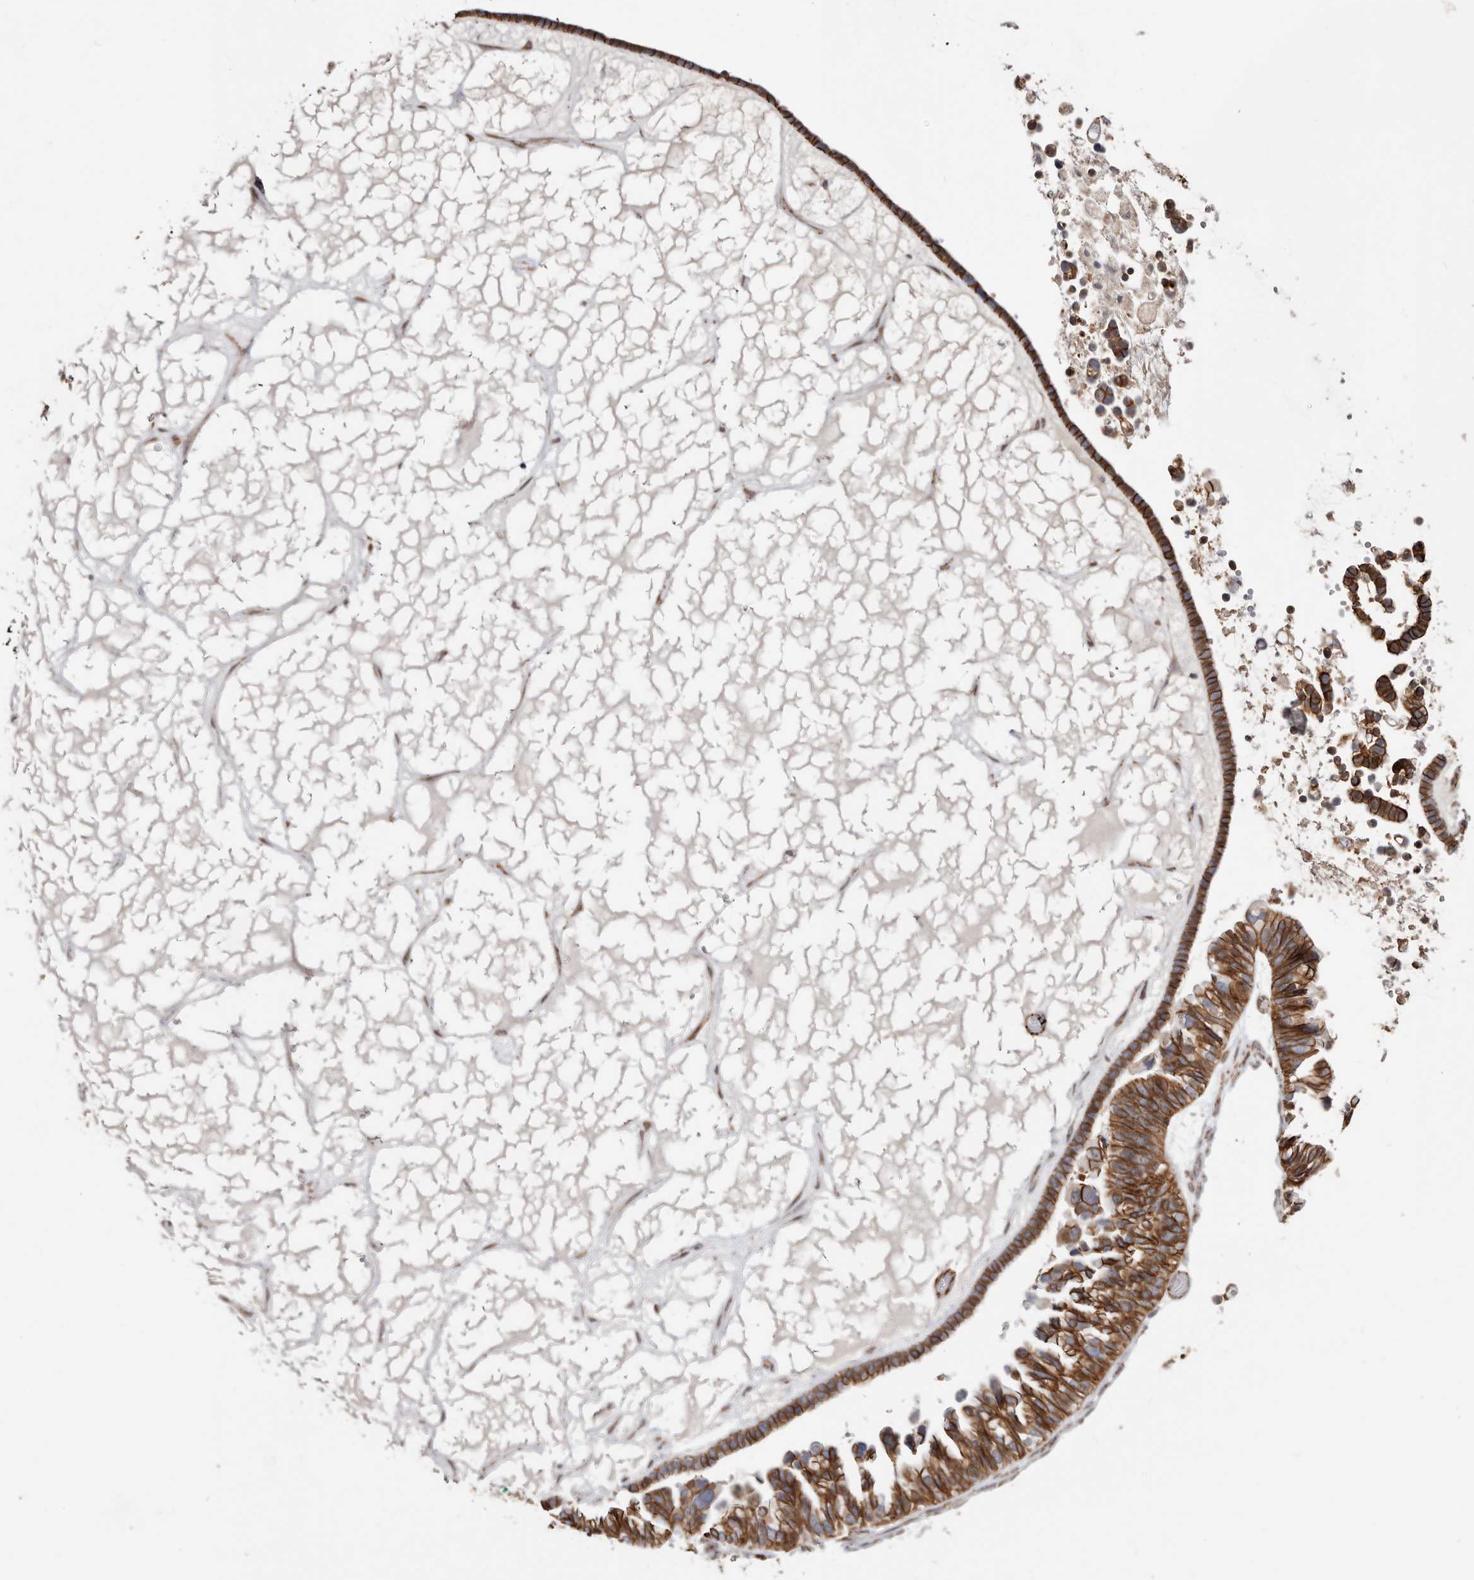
{"staining": {"intensity": "strong", "quantity": ">75%", "location": "cytoplasmic/membranous"}, "tissue": "ovarian cancer", "cell_type": "Tumor cells", "image_type": "cancer", "snomed": [{"axis": "morphology", "description": "Cystadenocarcinoma, serous, NOS"}, {"axis": "topography", "description": "Ovary"}], "caption": "Serous cystadenocarcinoma (ovarian) stained for a protein (brown) exhibits strong cytoplasmic/membranous positive staining in about >75% of tumor cells.", "gene": "CTNNB1", "patient": {"sex": "female", "age": 56}}